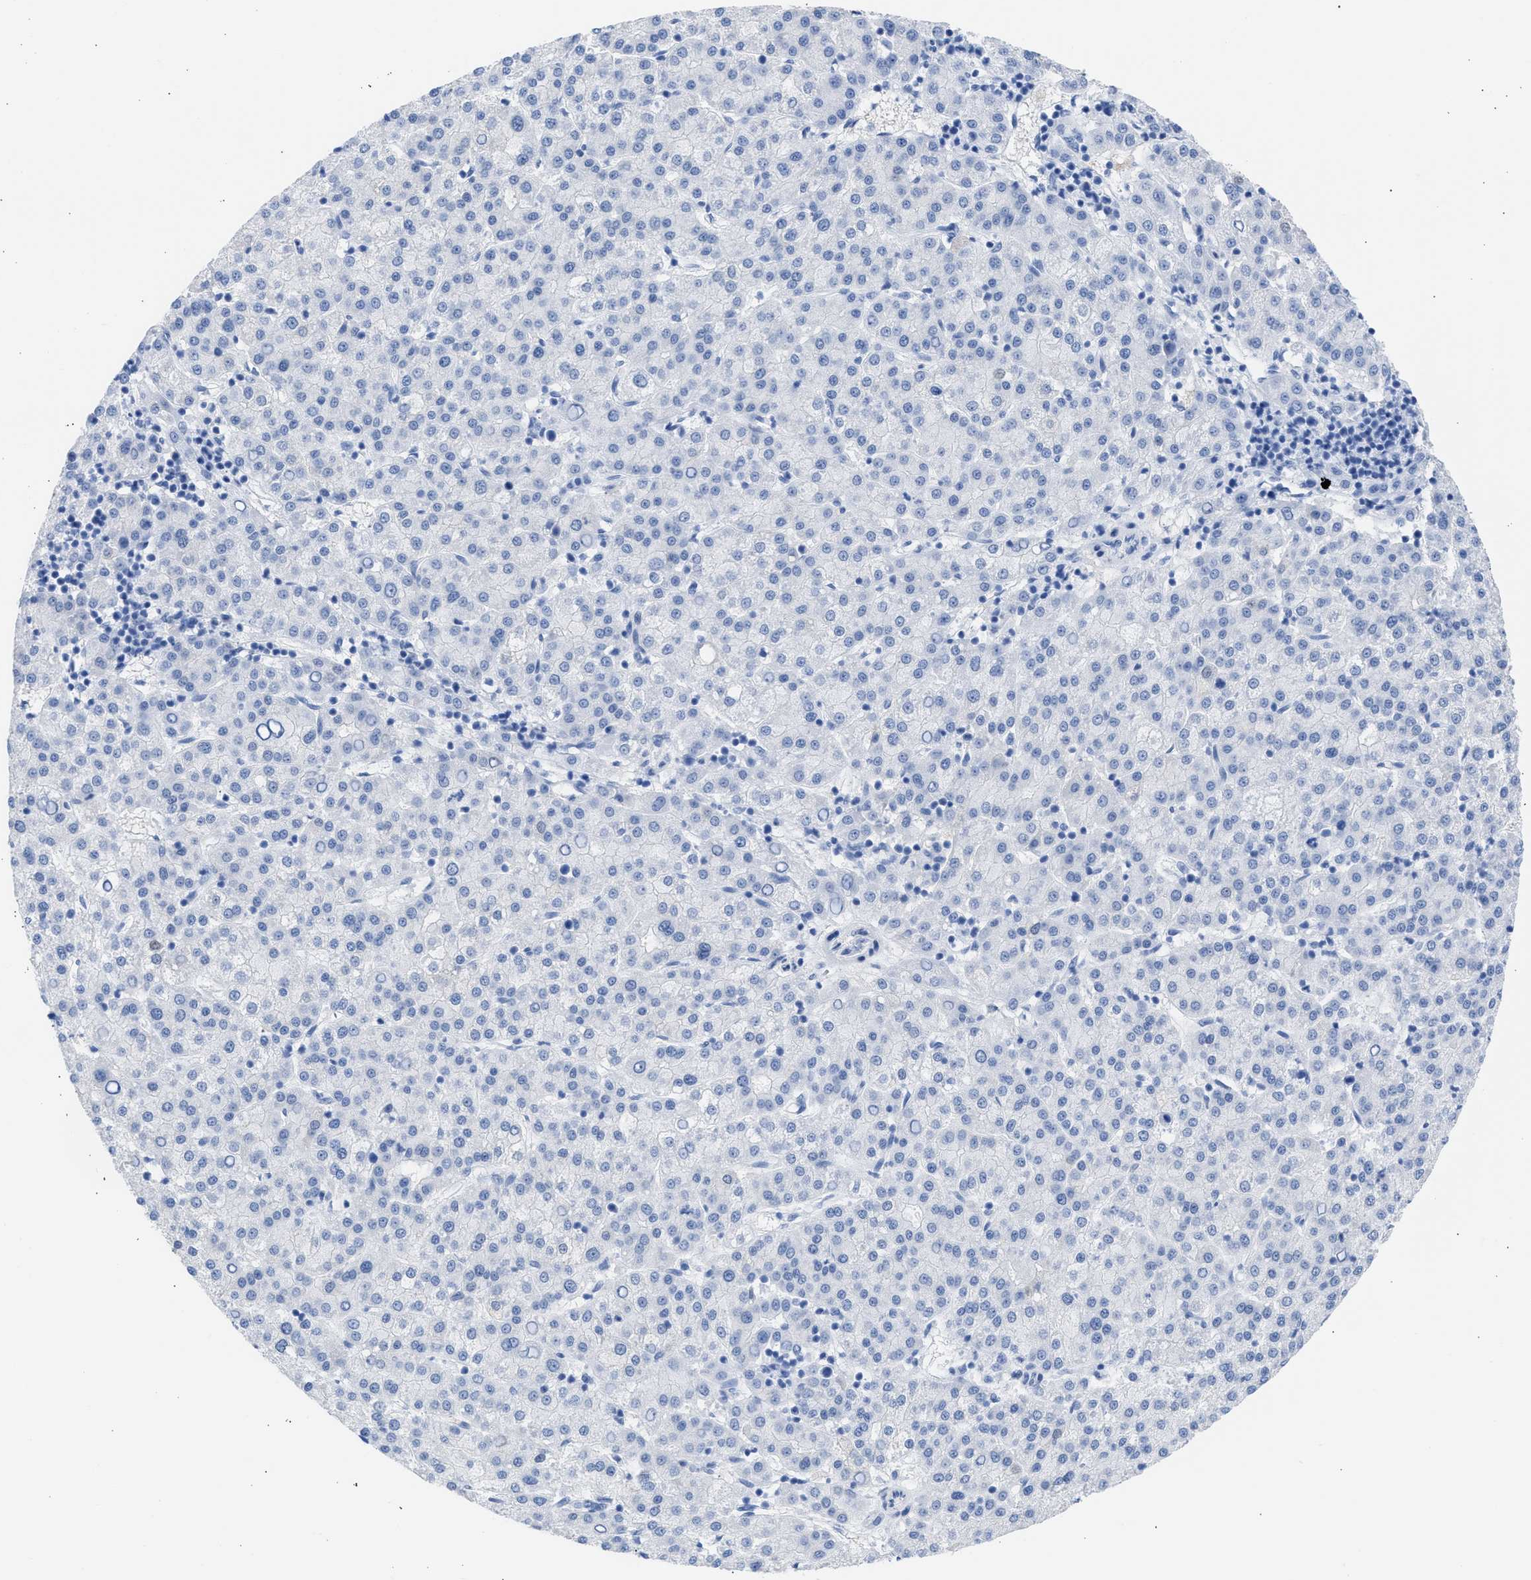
{"staining": {"intensity": "negative", "quantity": "none", "location": "none"}, "tissue": "liver cancer", "cell_type": "Tumor cells", "image_type": "cancer", "snomed": [{"axis": "morphology", "description": "Carcinoma, Hepatocellular, NOS"}, {"axis": "topography", "description": "Liver"}], "caption": "Liver hepatocellular carcinoma was stained to show a protein in brown. There is no significant positivity in tumor cells. (Brightfield microscopy of DAB (3,3'-diaminobenzidine) immunohistochemistry at high magnification).", "gene": "RSPH1", "patient": {"sex": "female", "age": 58}}